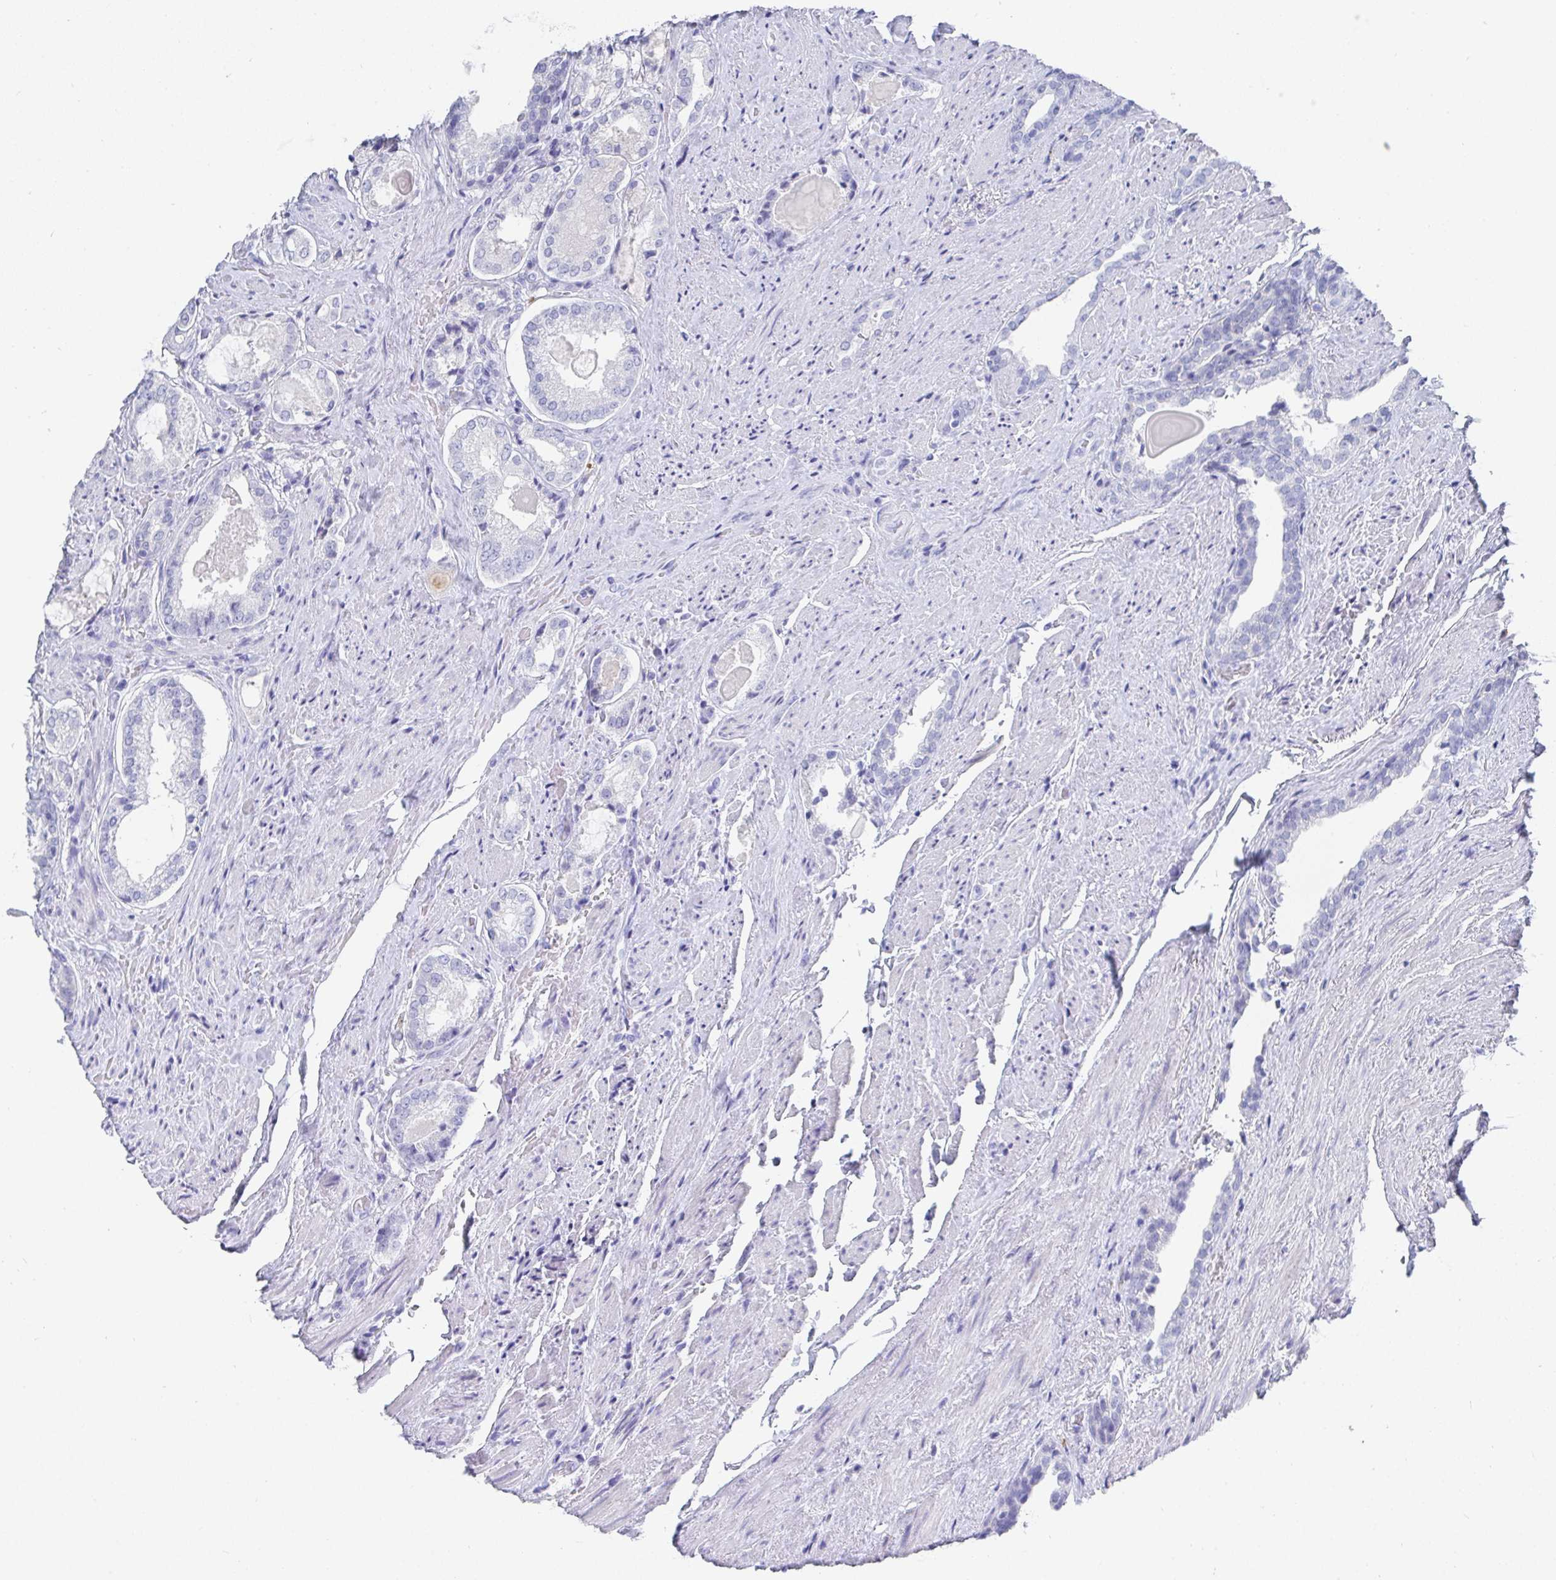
{"staining": {"intensity": "negative", "quantity": "none", "location": "none"}, "tissue": "prostate cancer", "cell_type": "Tumor cells", "image_type": "cancer", "snomed": [{"axis": "morphology", "description": "Adenocarcinoma, High grade"}, {"axis": "topography", "description": "Prostate"}], "caption": "Tumor cells show no significant protein expression in prostate cancer (high-grade adenocarcinoma).", "gene": "GRIA1", "patient": {"sex": "male", "age": 65}}